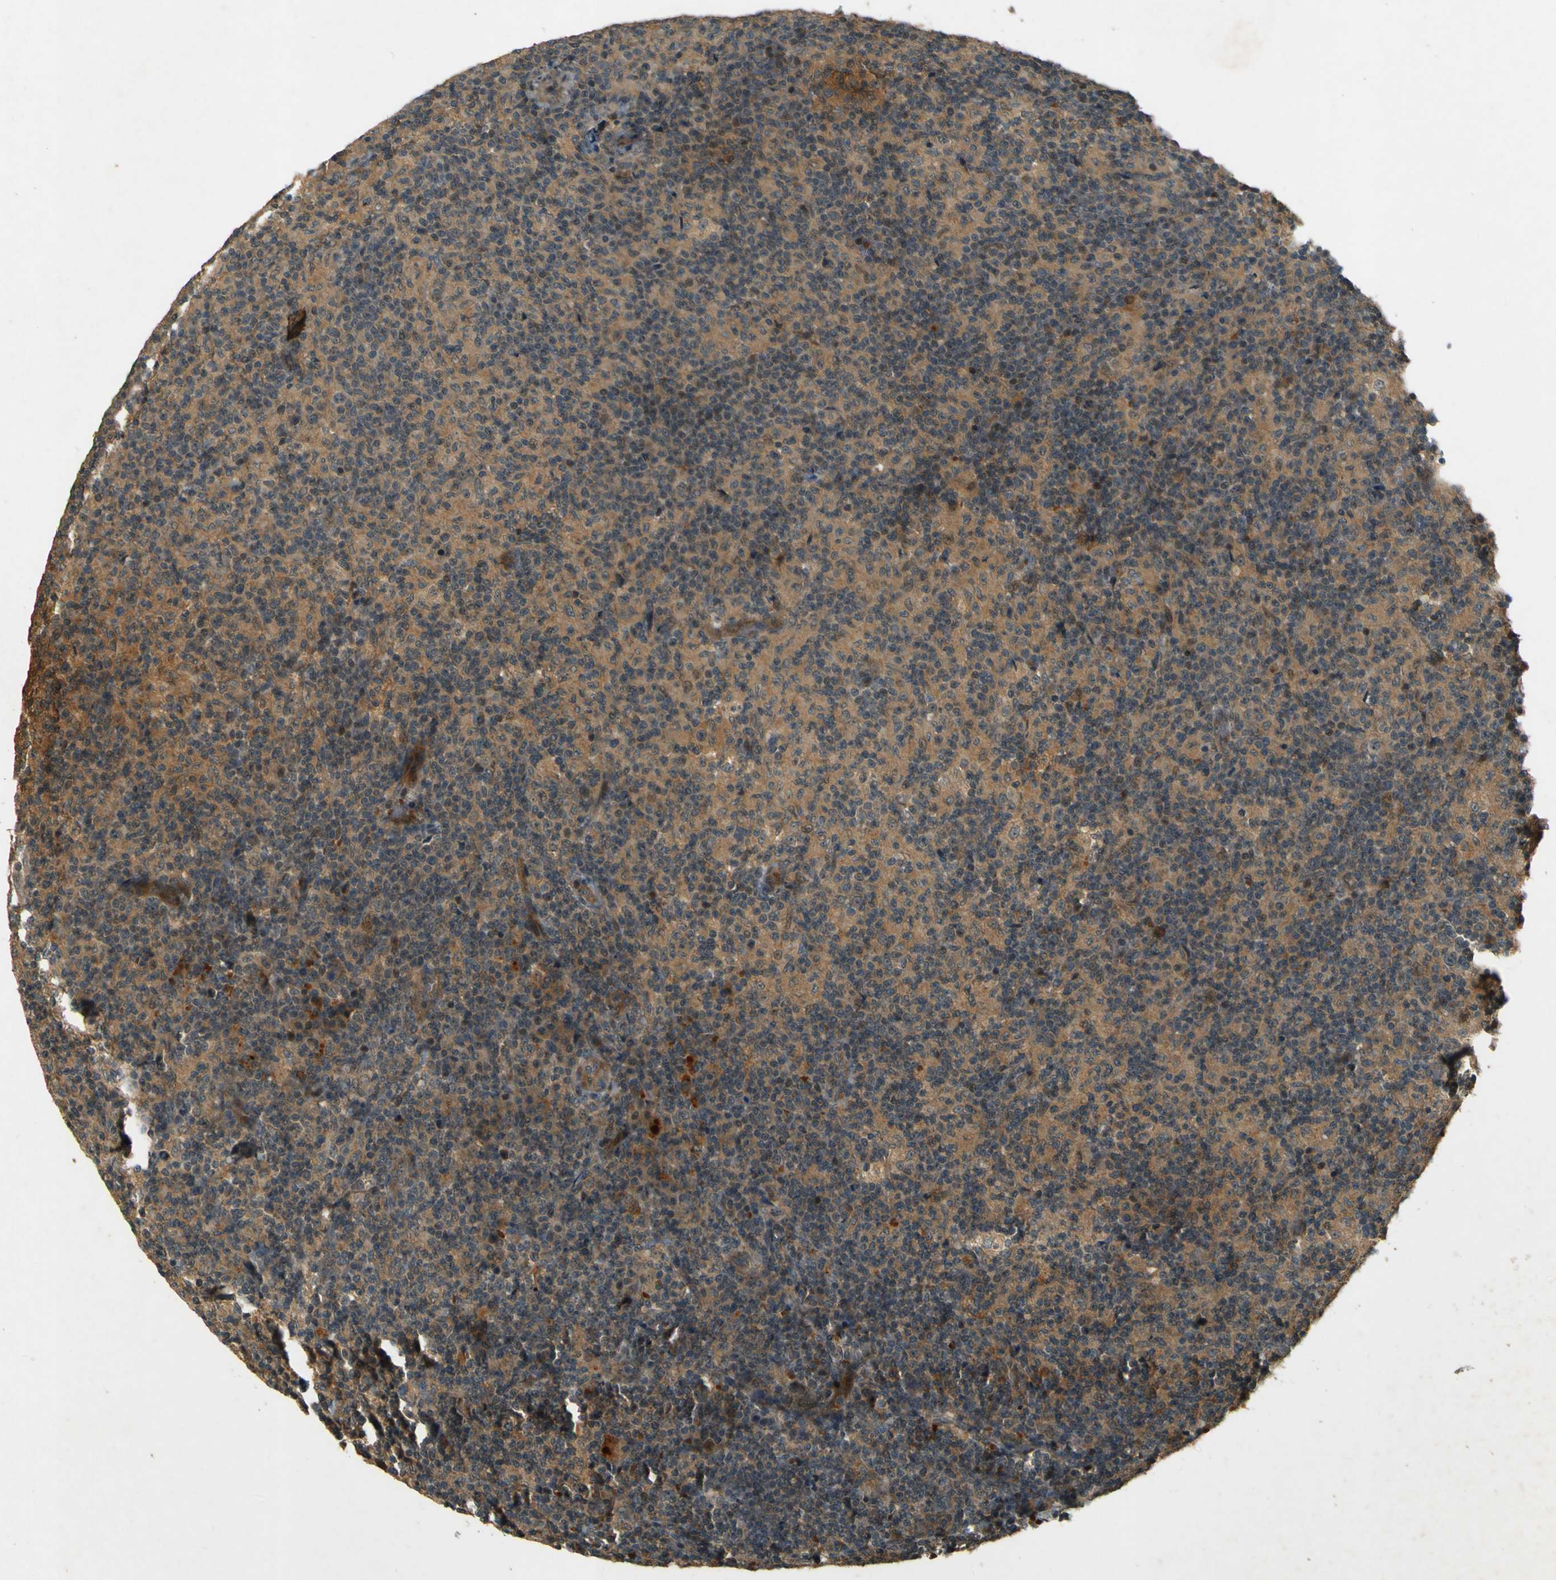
{"staining": {"intensity": "weak", "quantity": "25%-75%", "location": "cytoplasmic/membranous"}, "tissue": "lymph node", "cell_type": "Germinal center cells", "image_type": "normal", "snomed": [{"axis": "morphology", "description": "Normal tissue, NOS"}, {"axis": "morphology", "description": "Inflammation, NOS"}, {"axis": "topography", "description": "Lymph node"}], "caption": "High-magnification brightfield microscopy of unremarkable lymph node stained with DAB (brown) and counterstained with hematoxylin (blue). germinal center cells exhibit weak cytoplasmic/membranous positivity is appreciated in about25%-75% of cells. (Brightfield microscopy of DAB IHC at high magnification).", "gene": "MPDZ", "patient": {"sex": "male", "age": 55}}